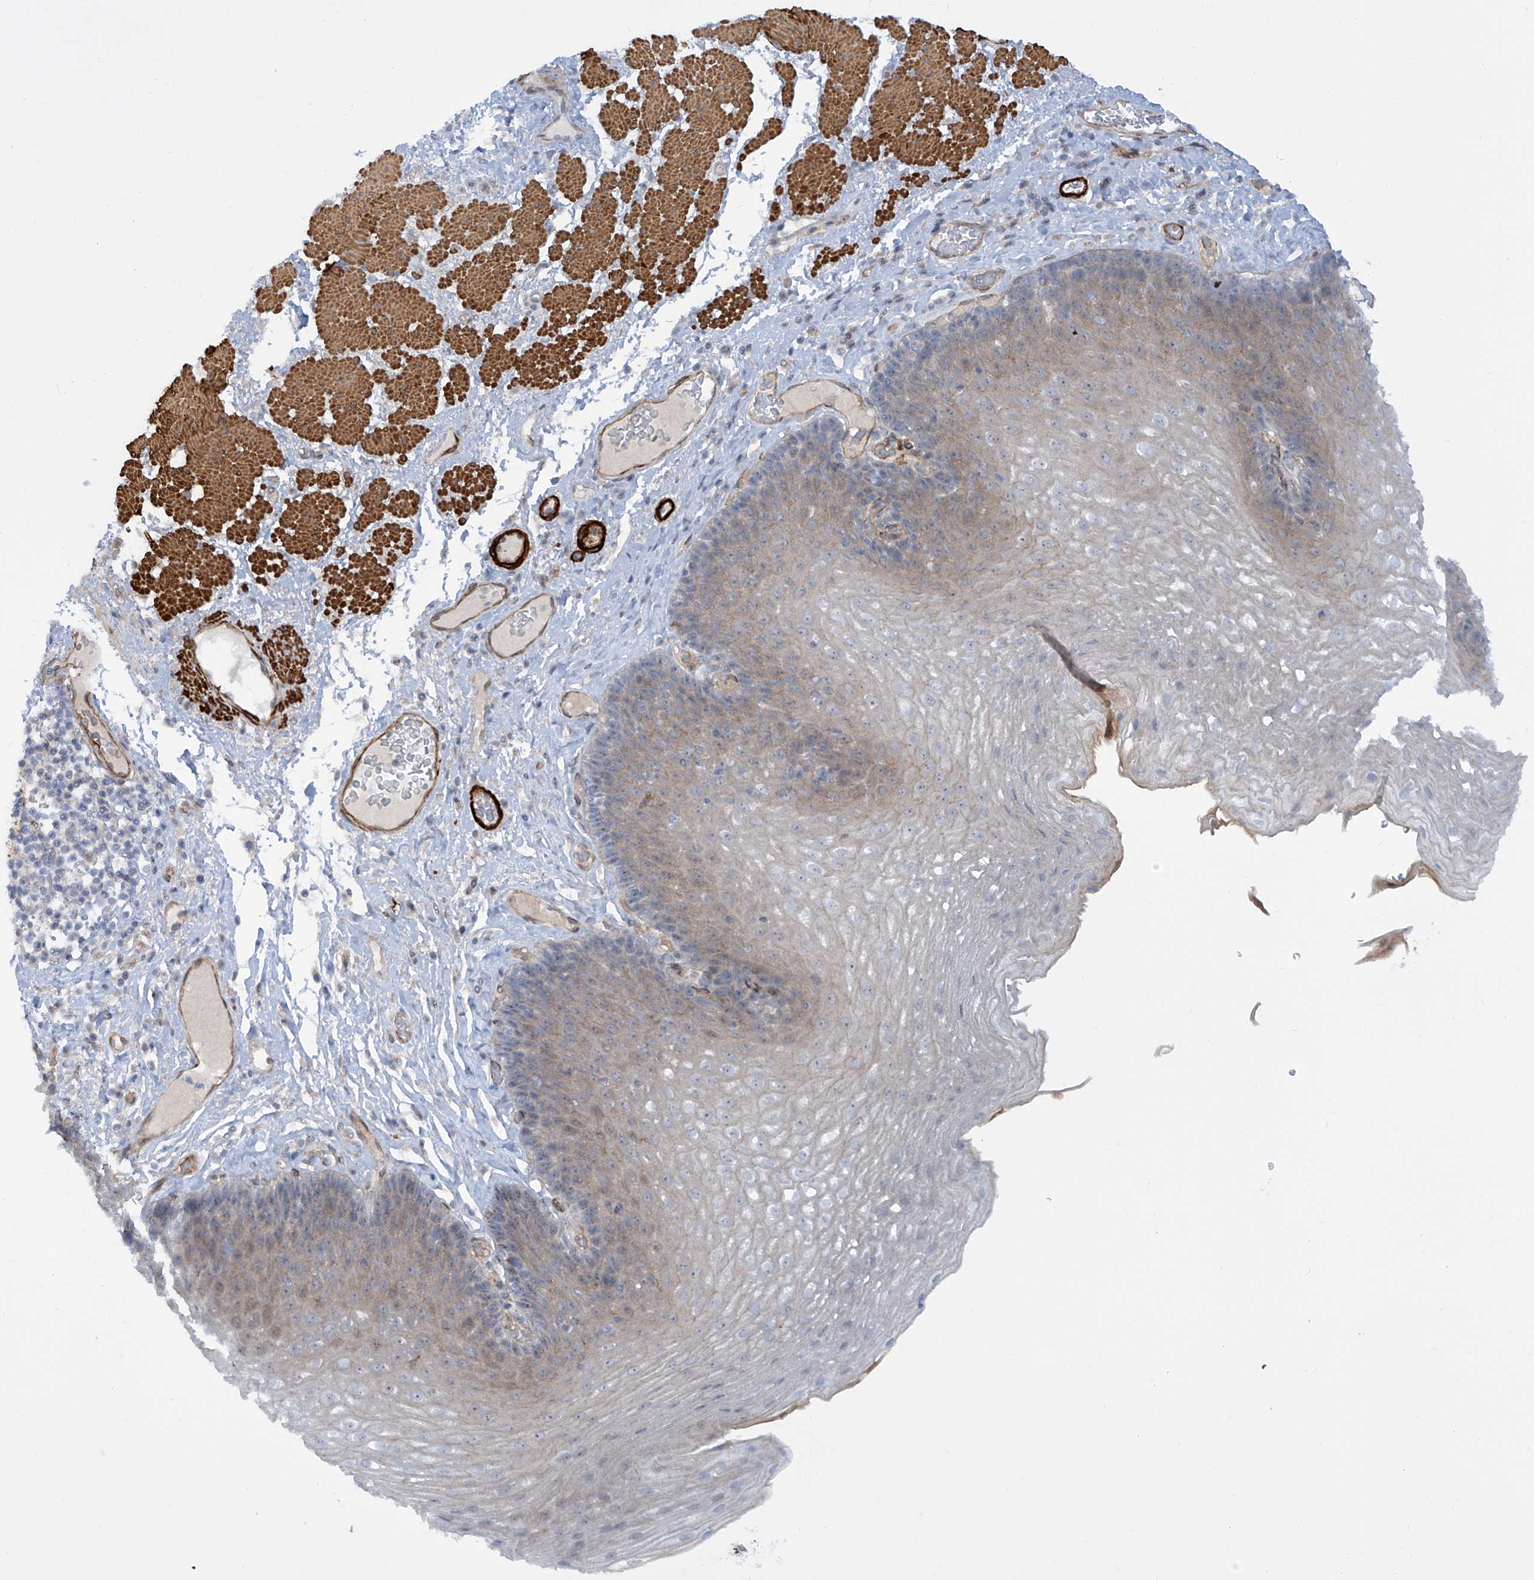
{"staining": {"intensity": "weak", "quantity": "25%-75%", "location": "cytoplasmic/membranous"}, "tissue": "esophagus", "cell_type": "Squamous epithelial cells", "image_type": "normal", "snomed": [{"axis": "morphology", "description": "Normal tissue, NOS"}, {"axis": "topography", "description": "Esophagus"}], "caption": "Immunohistochemical staining of benign esophagus displays low levels of weak cytoplasmic/membranous staining in approximately 25%-75% of squamous epithelial cells. Nuclei are stained in blue.", "gene": "ZNF490", "patient": {"sex": "female", "age": 66}}